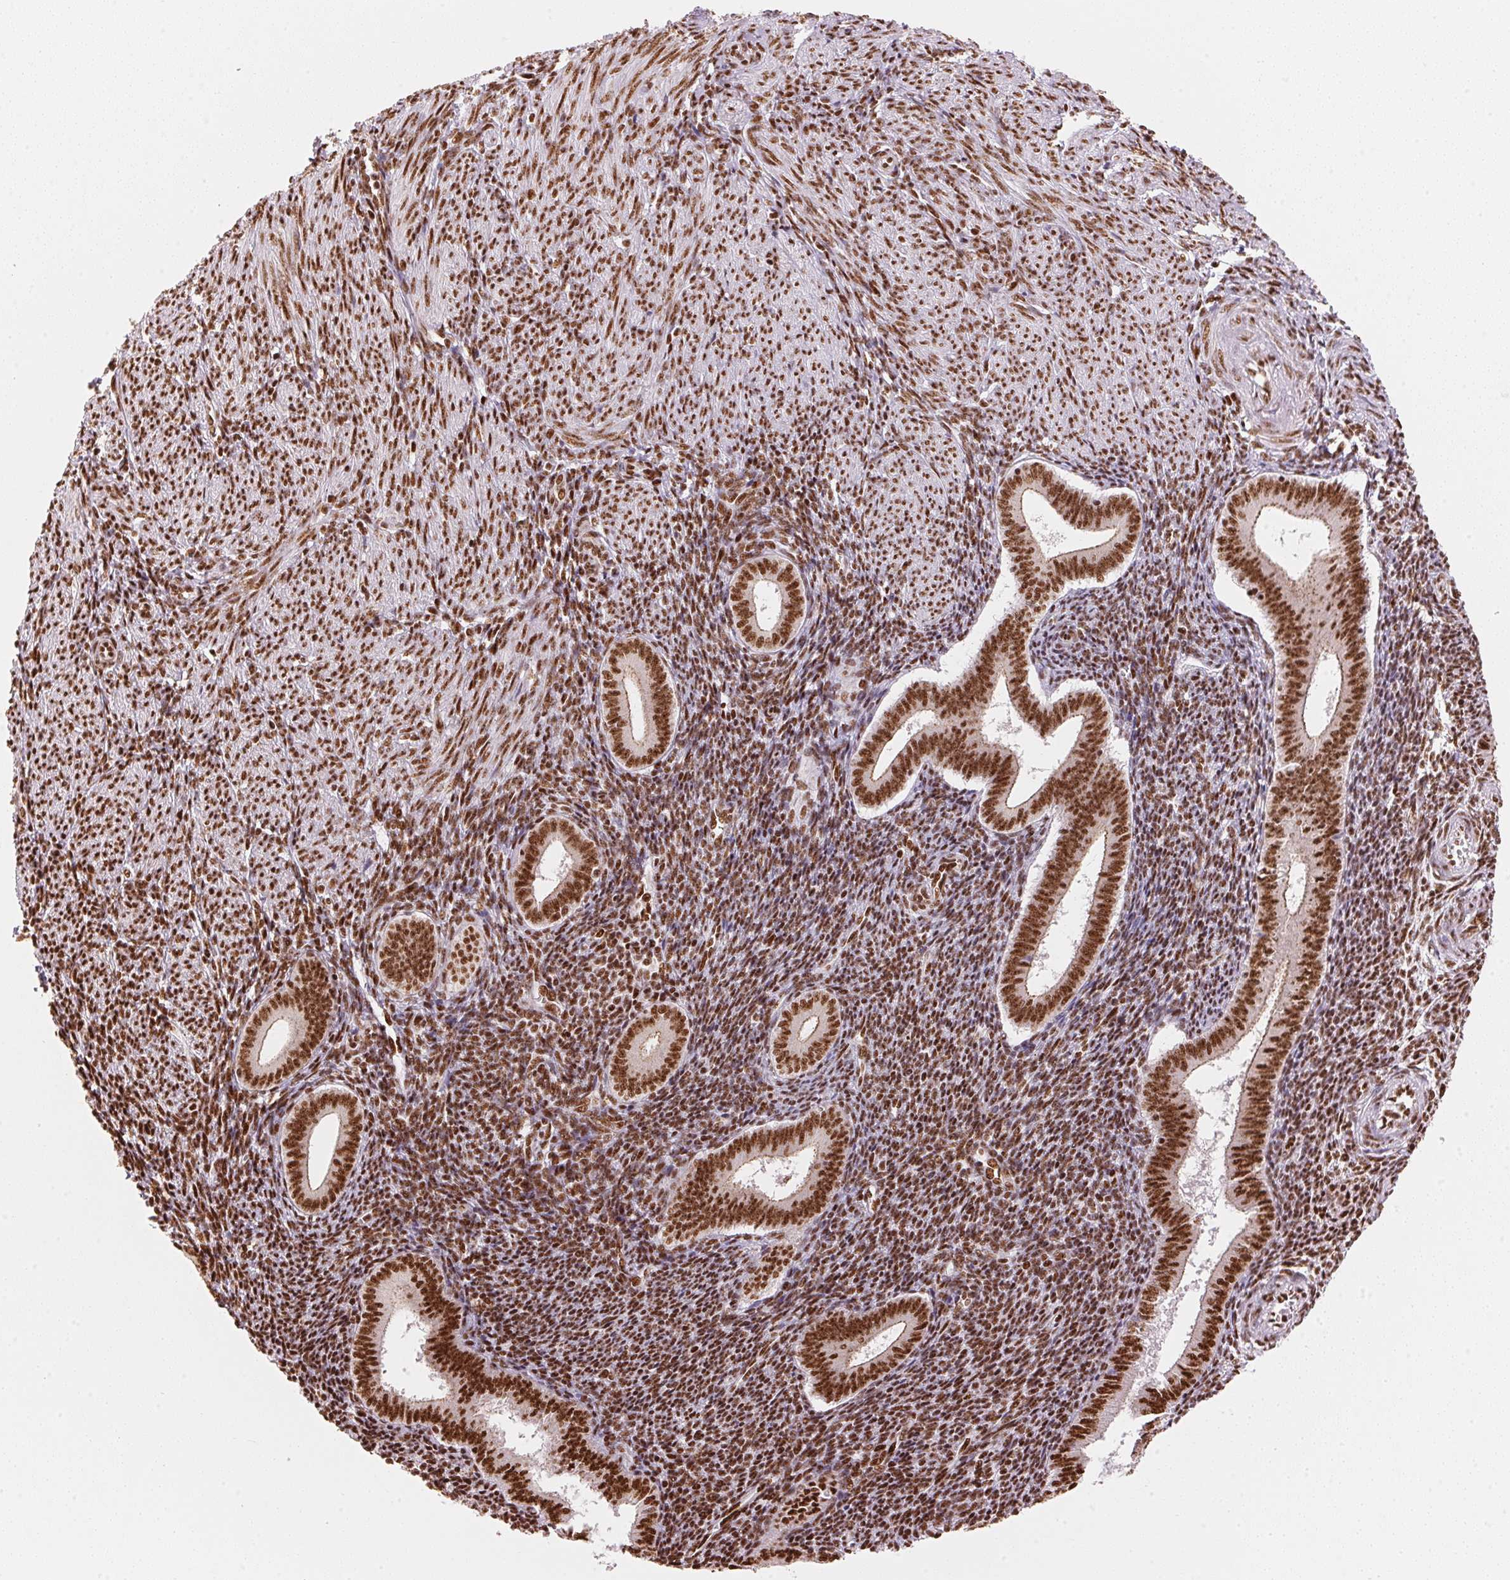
{"staining": {"intensity": "strong", "quantity": ">75%", "location": "nuclear"}, "tissue": "endometrium", "cell_type": "Cells in endometrial stroma", "image_type": "normal", "snomed": [{"axis": "morphology", "description": "Normal tissue, NOS"}, {"axis": "topography", "description": "Endometrium"}], "caption": "IHC histopathology image of unremarkable endometrium: human endometrium stained using immunohistochemistry reveals high levels of strong protein expression localized specifically in the nuclear of cells in endometrial stroma, appearing as a nuclear brown color.", "gene": "NXF1", "patient": {"sex": "female", "age": 25}}